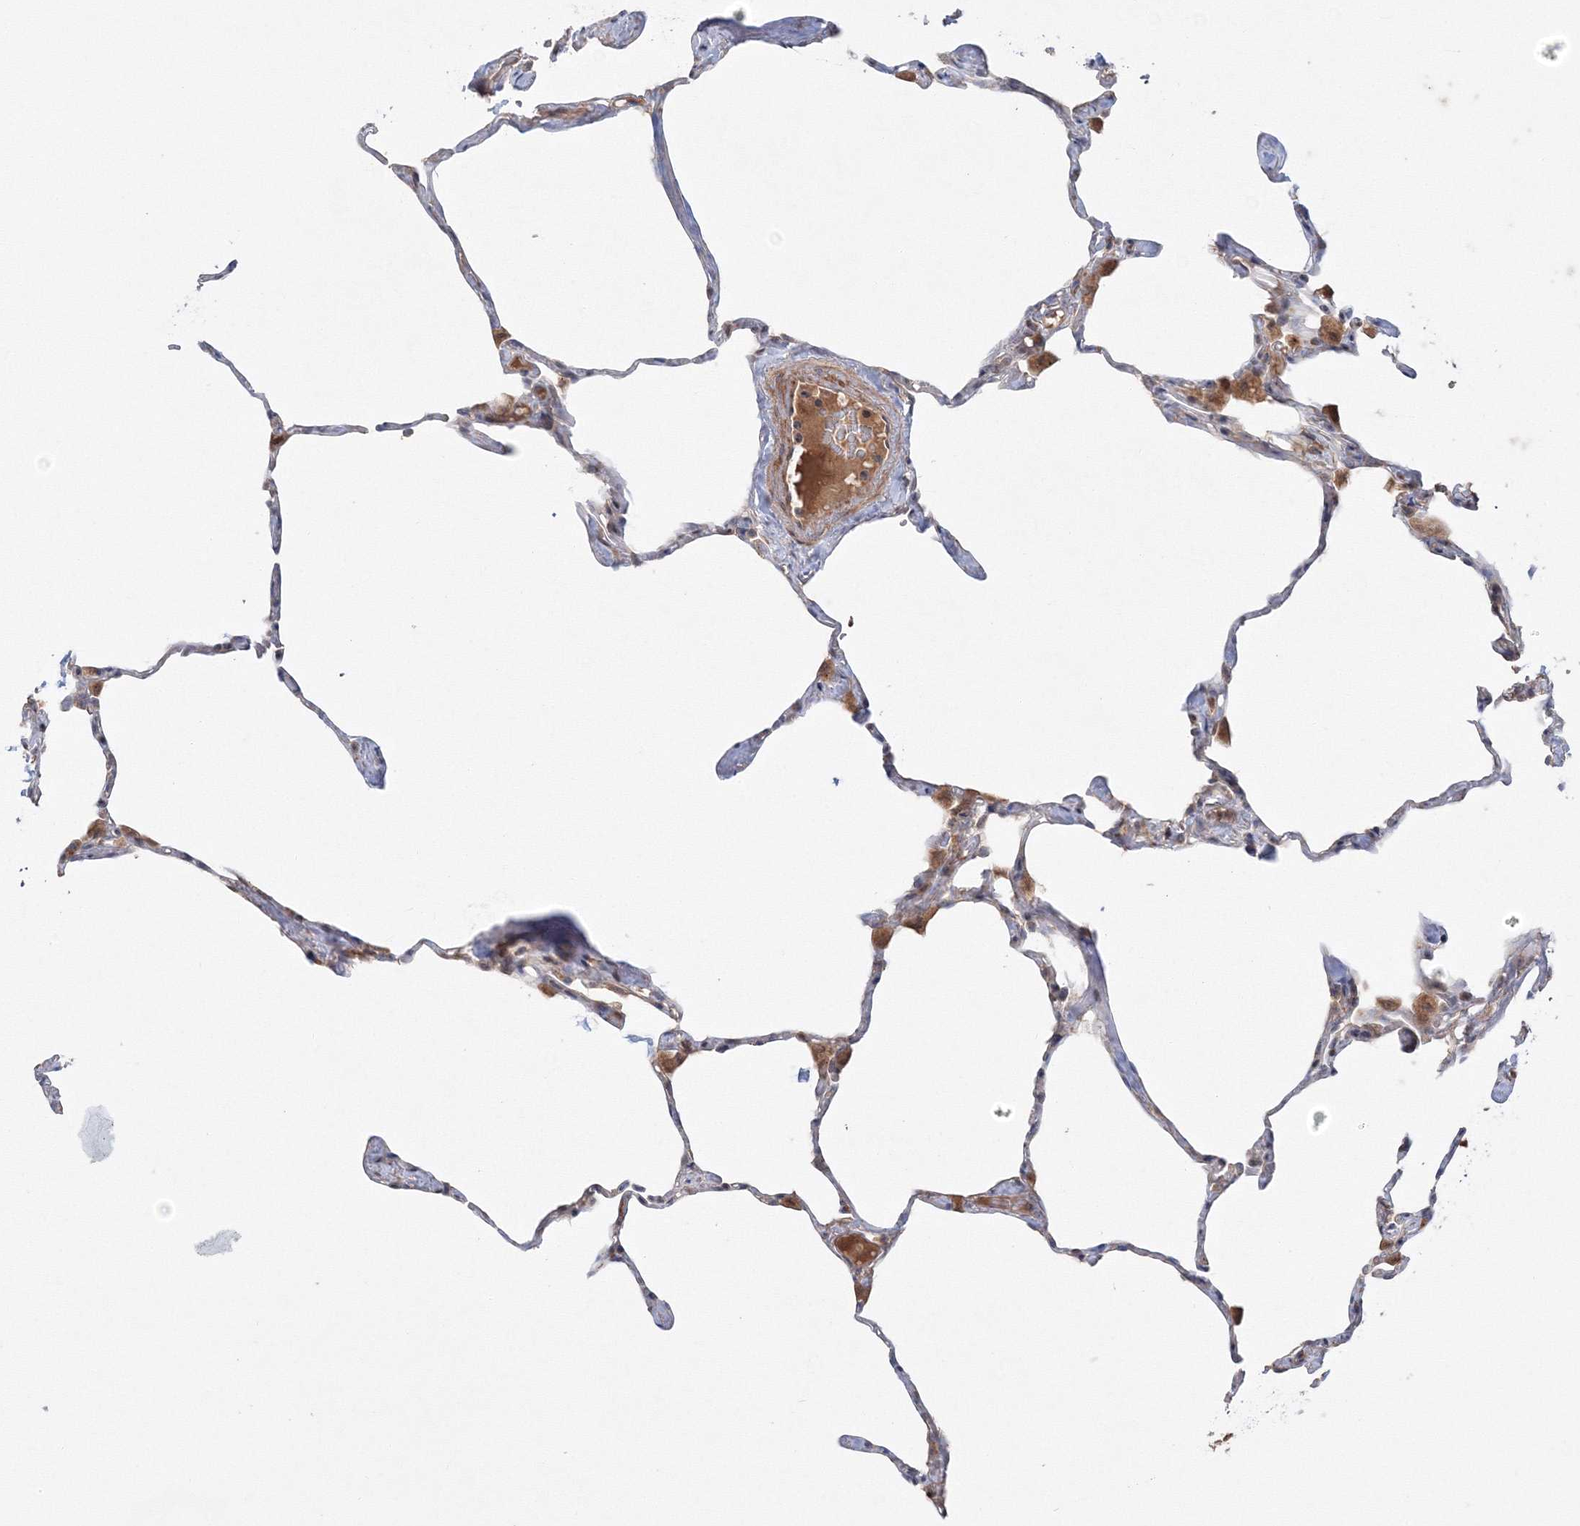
{"staining": {"intensity": "moderate", "quantity": "<25%", "location": "cytoplasmic/membranous"}, "tissue": "lung", "cell_type": "Alveolar cells", "image_type": "normal", "snomed": [{"axis": "morphology", "description": "Normal tissue, NOS"}, {"axis": "topography", "description": "Lung"}], "caption": "Immunohistochemistry (IHC) micrograph of normal lung stained for a protein (brown), which demonstrates low levels of moderate cytoplasmic/membranous positivity in approximately <25% of alveolar cells.", "gene": "NOA1", "patient": {"sex": "male", "age": 65}}